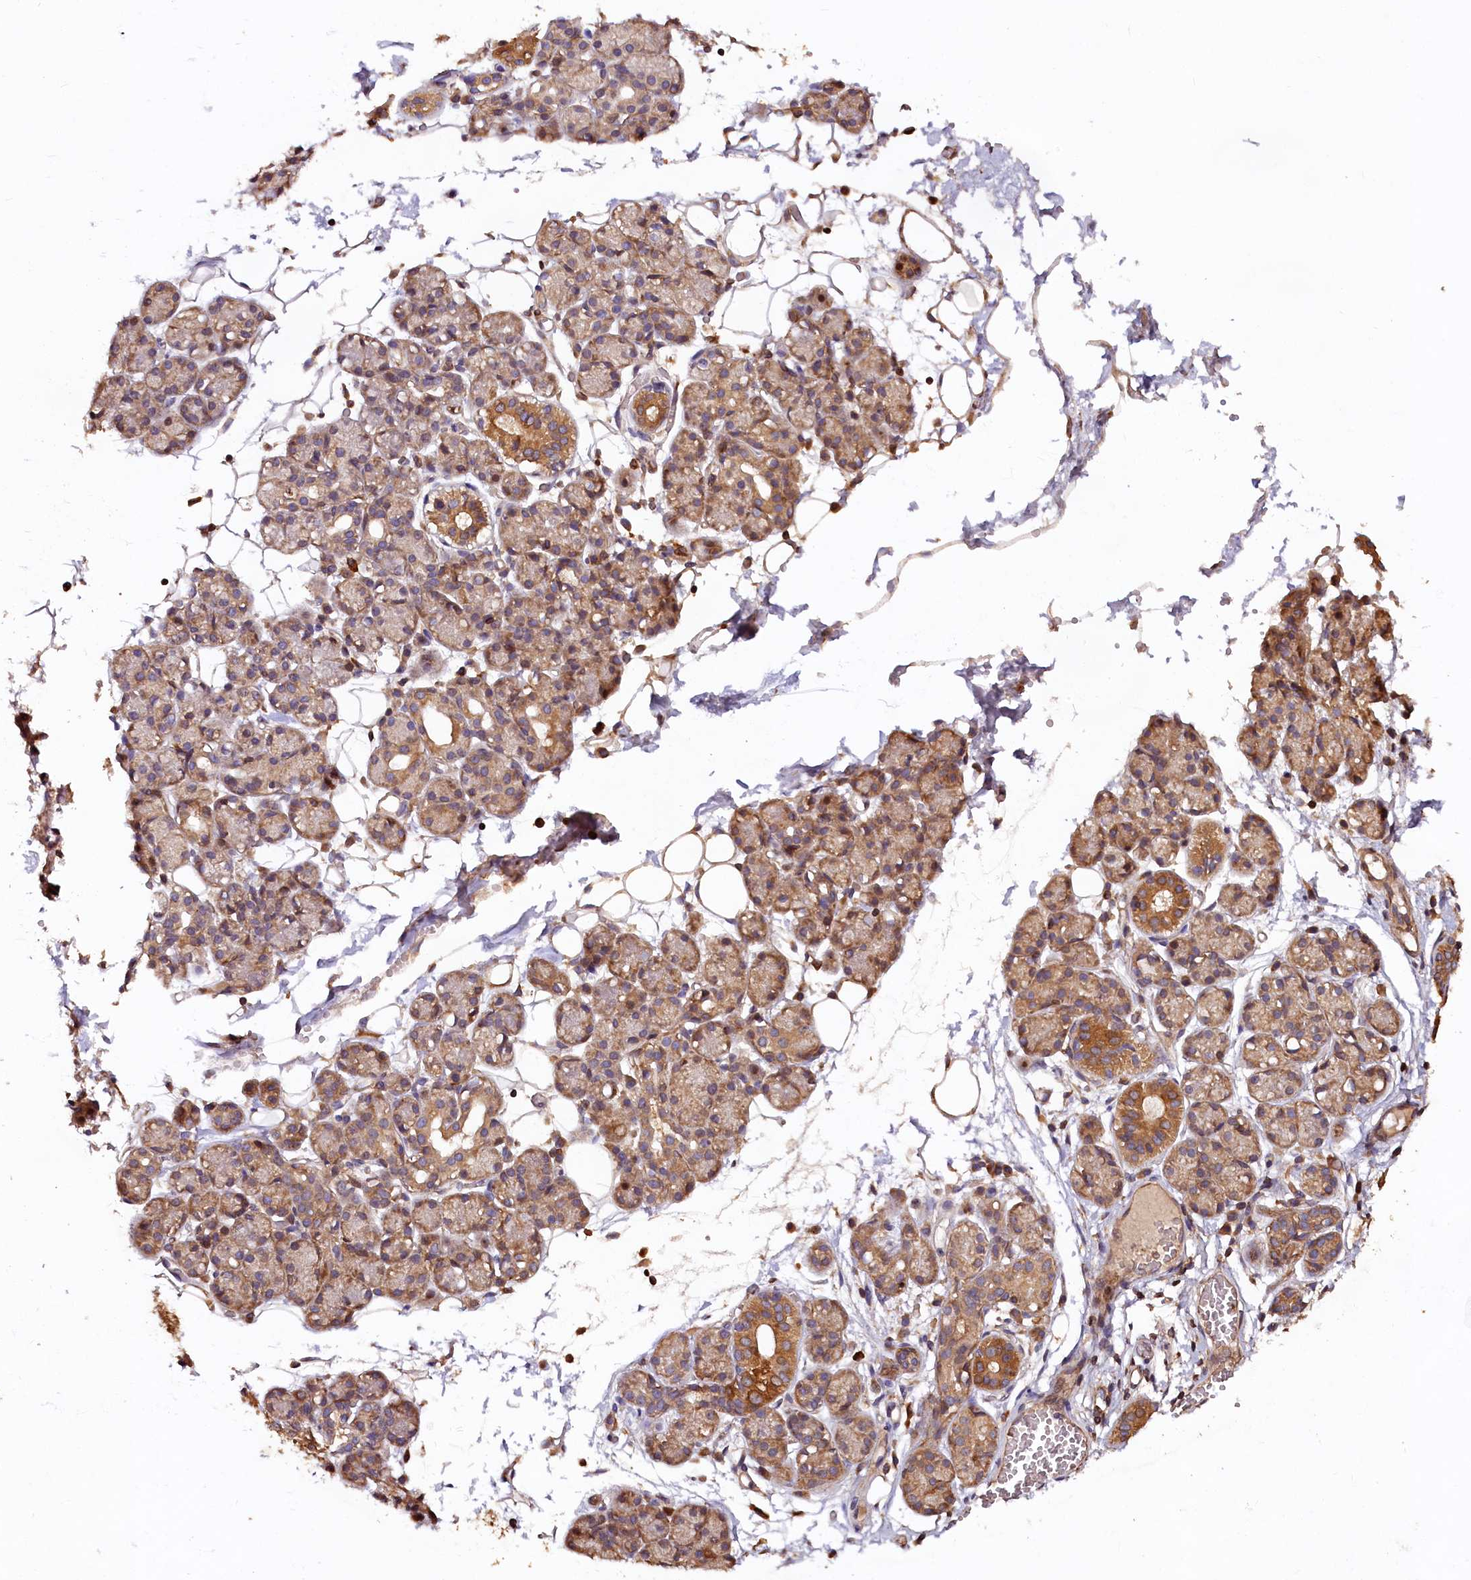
{"staining": {"intensity": "moderate", "quantity": ">75%", "location": "cytoplasmic/membranous"}, "tissue": "salivary gland", "cell_type": "Glandular cells", "image_type": "normal", "snomed": [{"axis": "morphology", "description": "Normal tissue, NOS"}, {"axis": "topography", "description": "Salivary gland"}], "caption": "Immunohistochemistry image of normal human salivary gland stained for a protein (brown), which exhibits medium levels of moderate cytoplasmic/membranous positivity in about >75% of glandular cells.", "gene": "HMOX2", "patient": {"sex": "male", "age": 63}}